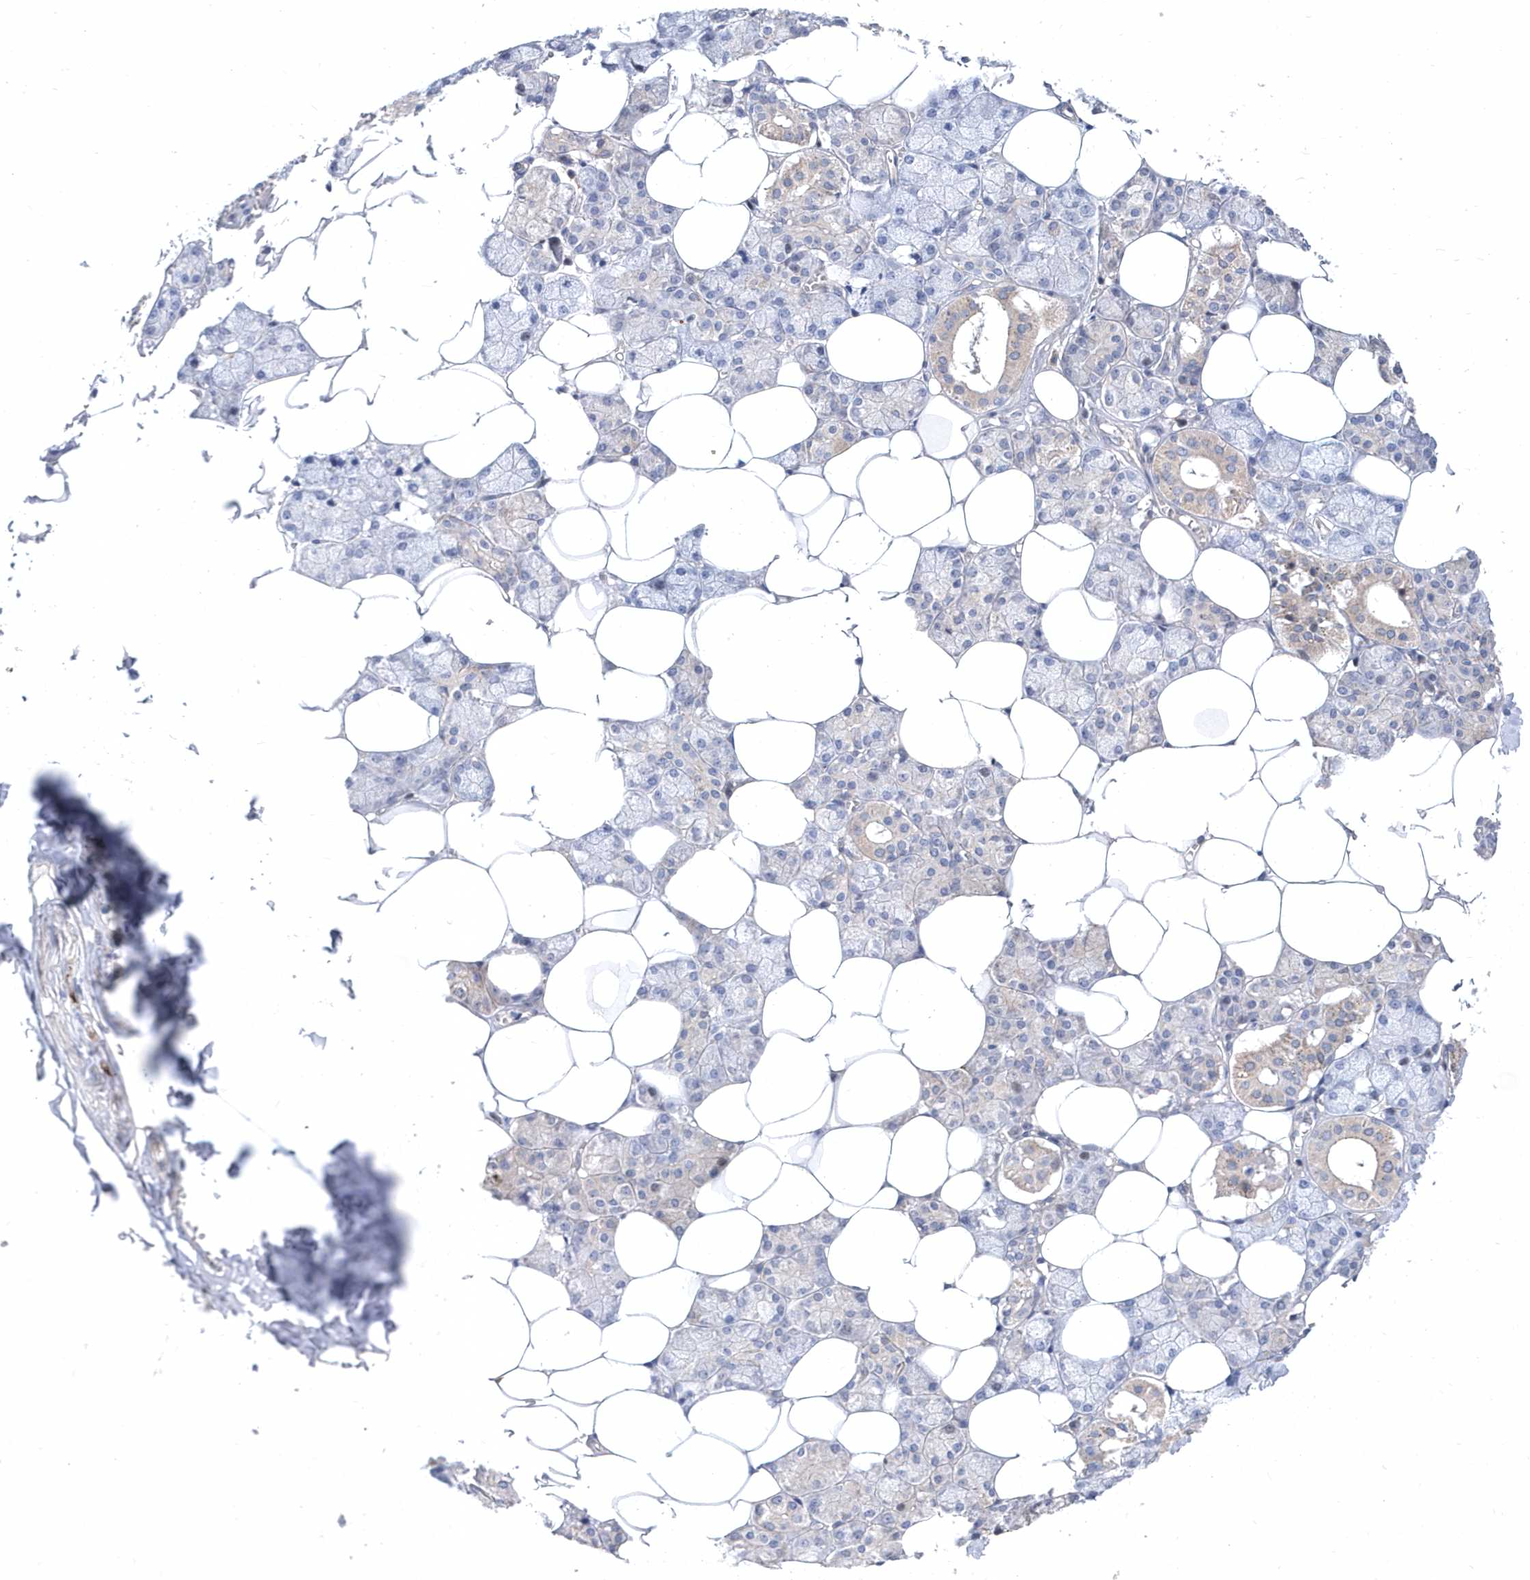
{"staining": {"intensity": "moderate", "quantity": "<25%", "location": "cytoplasmic/membranous"}, "tissue": "salivary gland", "cell_type": "Glandular cells", "image_type": "normal", "snomed": [{"axis": "morphology", "description": "Normal tissue, NOS"}, {"axis": "topography", "description": "Salivary gland"}], "caption": "IHC staining of normal salivary gland, which exhibits low levels of moderate cytoplasmic/membranous positivity in approximately <25% of glandular cells indicating moderate cytoplasmic/membranous protein positivity. The staining was performed using DAB (3,3'-diaminobenzidine) (brown) for protein detection and nuclei were counterstained in hematoxylin (blue).", "gene": "LONRF2", "patient": {"sex": "male", "age": 62}}